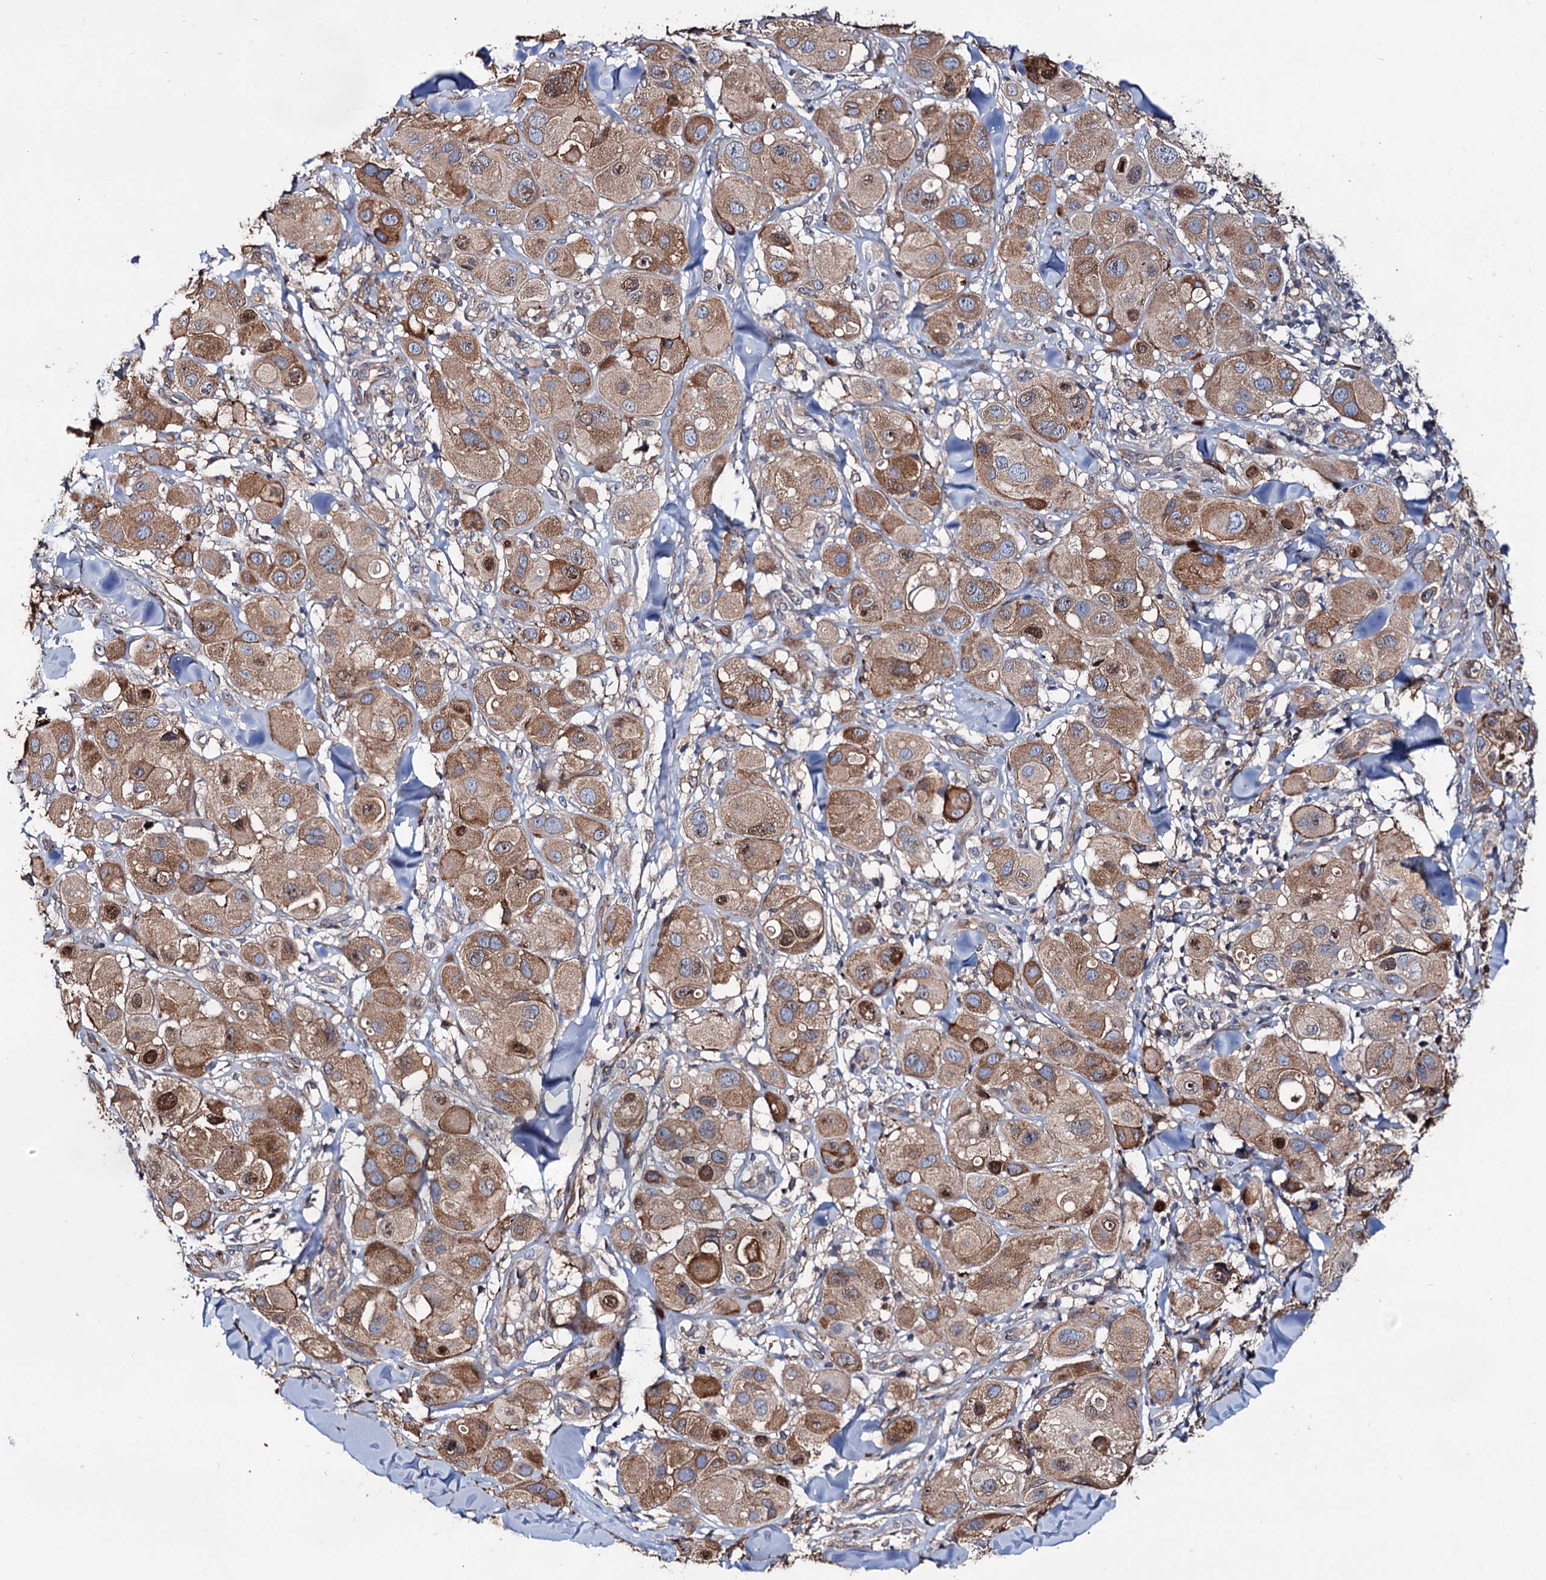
{"staining": {"intensity": "moderate", "quantity": ">75%", "location": "cytoplasmic/membranous"}, "tissue": "melanoma", "cell_type": "Tumor cells", "image_type": "cancer", "snomed": [{"axis": "morphology", "description": "Malignant melanoma, Metastatic site"}, {"axis": "topography", "description": "Skin"}], "caption": "A photomicrograph showing moderate cytoplasmic/membranous expression in about >75% of tumor cells in malignant melanoma (metastatic site), as visualized by brown immunohistochemical staining.", "gene": "PTDSS2", "patient": {"sex": "male", "age": 41}}